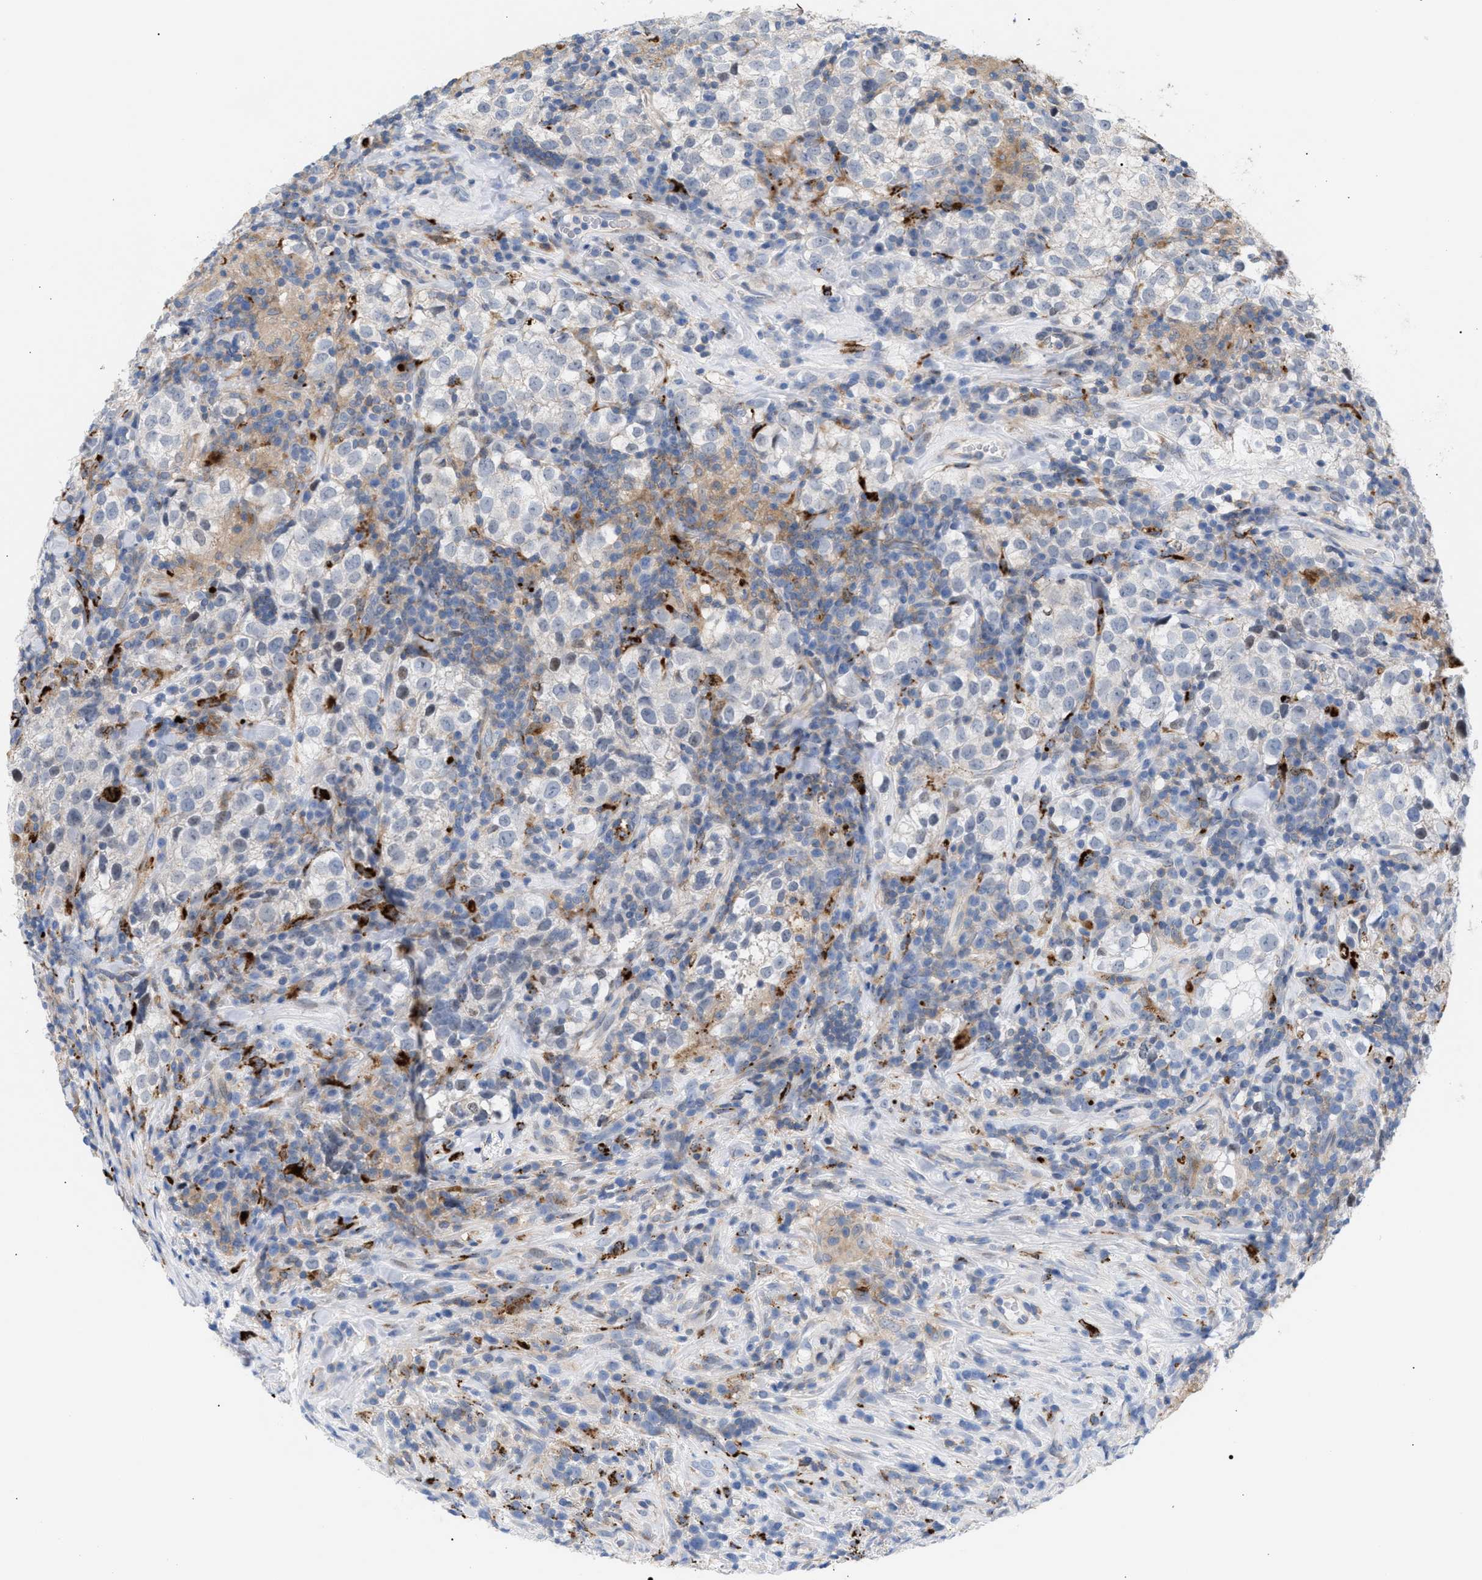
{"staining": {"intensity": "negative", "quantity": "none", "location": "none"}, "tissue": "testis cancer", "cell_type": "Tumor cells", "image_type": "cancer", "snomed": [{"axis": "morphology", "description": "Seminoma, NOS"}, {"axis": "morphology", "description": "Carcinoma, Embryonal, NOS"}, {"axis": "topography", "description": "Testis"}], "caption": "Tumor cells are negative for protein expression in human testis cancer.", "gene": "MBTD1", "patient": {"sex": "male", "age": 36}}